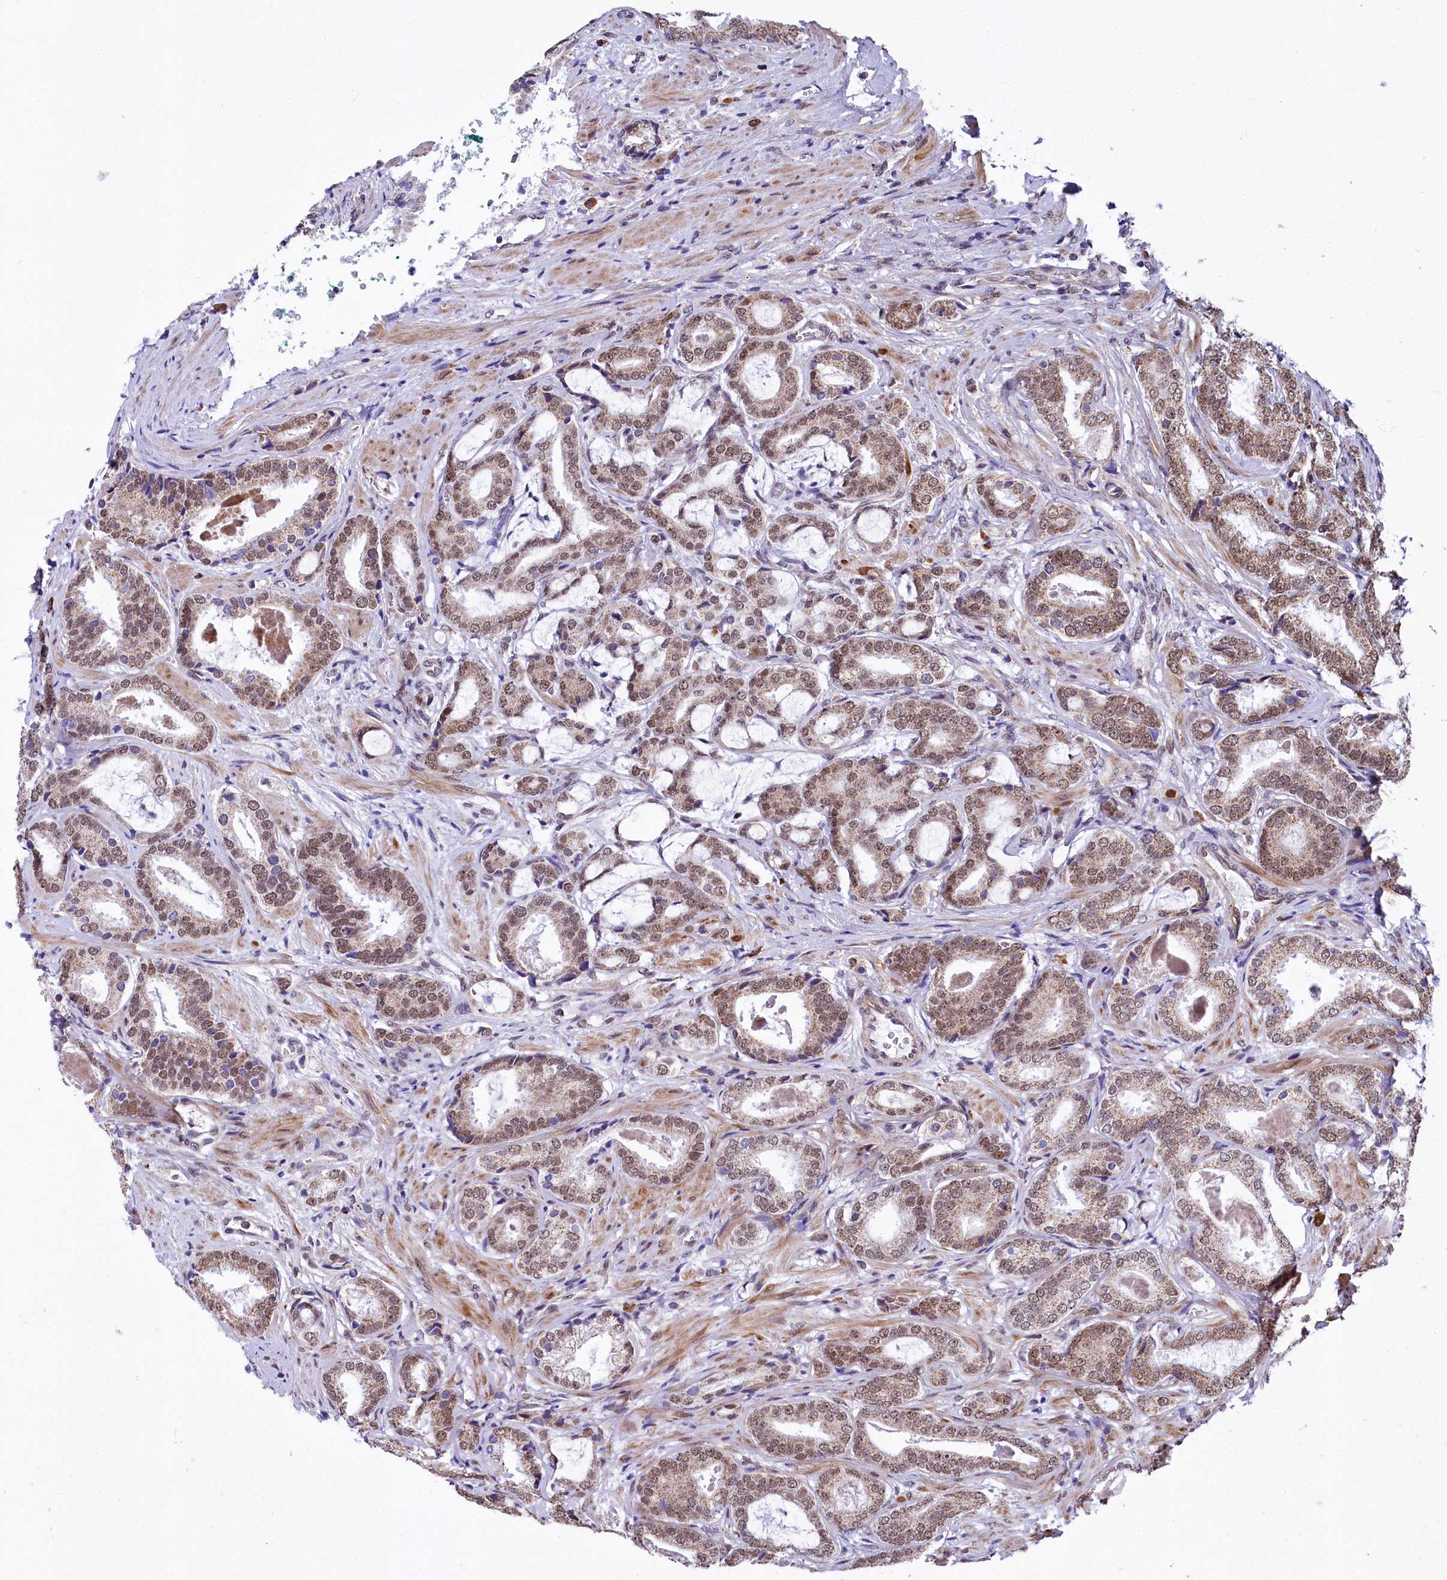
{"staining": {"intensity": "moderate", "quantity": ">75%", "location": "nuclear"}, "tissue": "prostate cancer", "cell_type": "Tumor cells", "image_type": "cancer", "snomed": [{"axis": "morphology", "description": "Adenocarcinoma, High grade"}, {"axis": "topography", "description": "Prostate"}], "caption": "The photomicrograph displays immunohistochemical staining of prostate cancer. There is moderate nuclear positivity is appreciated in about >75% of tumor cells. Immunohistochemistry (ihc) stains the protein of interest in brown and the nuclei are stained blue.", "gene": "MORN3", "patient": {"sex": "male", "age": 60}}